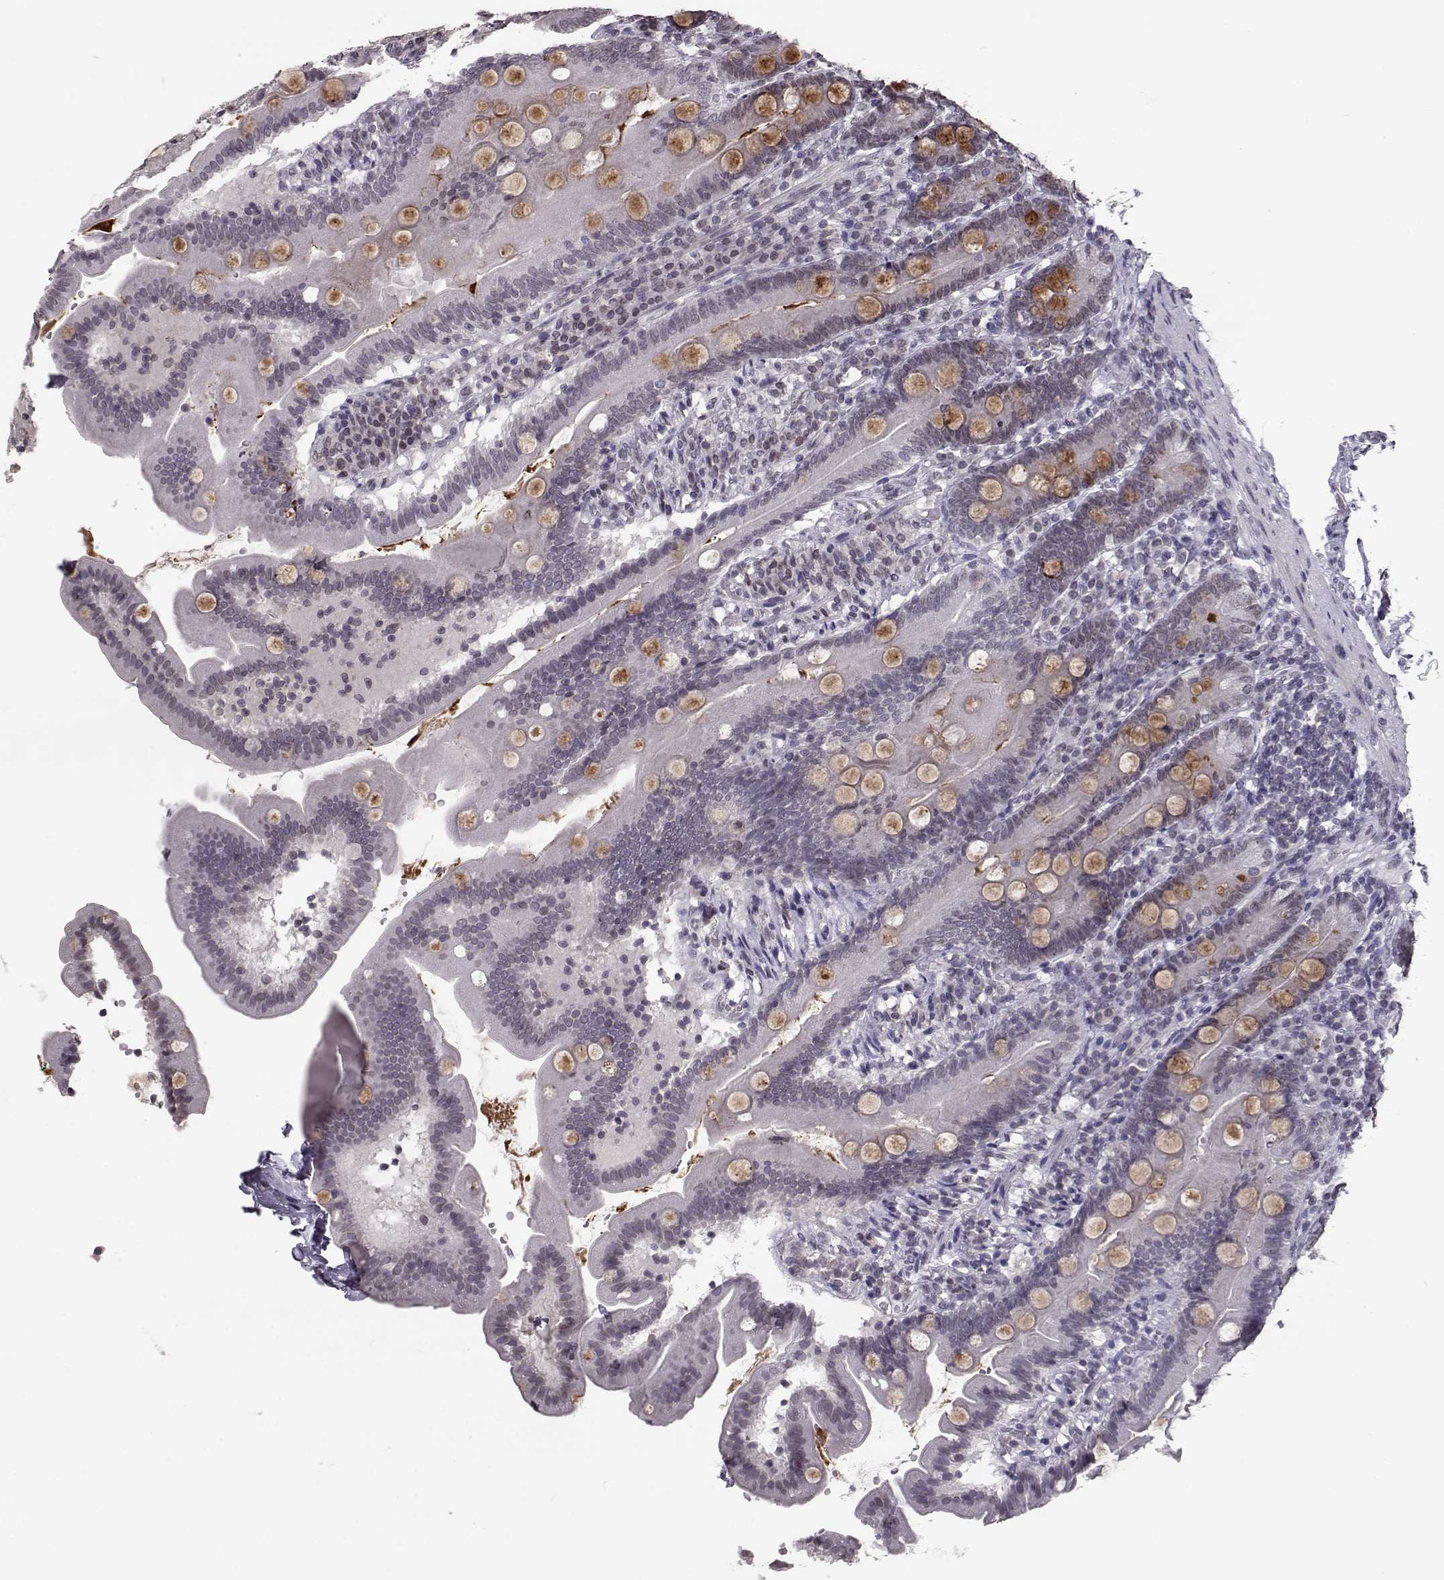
{"staining": {"intensity": "weak", "quantity": "25%-75%", "location": "cytoplasmic/membranous,nuclear"}, "tissue": "duodenum", "cell_type": "Glandular cells", "image_type": "normal", "snomed": [{"axis": "morphology", "description": "Normal tissue, NOS"}, {"axis": "topography", "description": "Duodenum"}], "caption": "The image shows immunohistochemical staining of benign duodenum. There is weak cytoplasmic/membranous,nuclear positivity is identified in about 25%-75% of glandular cells. The staining was performed using DAB (3,3'-diaminobenzidine), with brown indicating positive protein expression. Nuclei are stained blue with hematoxylin.", "gene": "NUP37", "patient": {"sex": "female", "age": 67}}